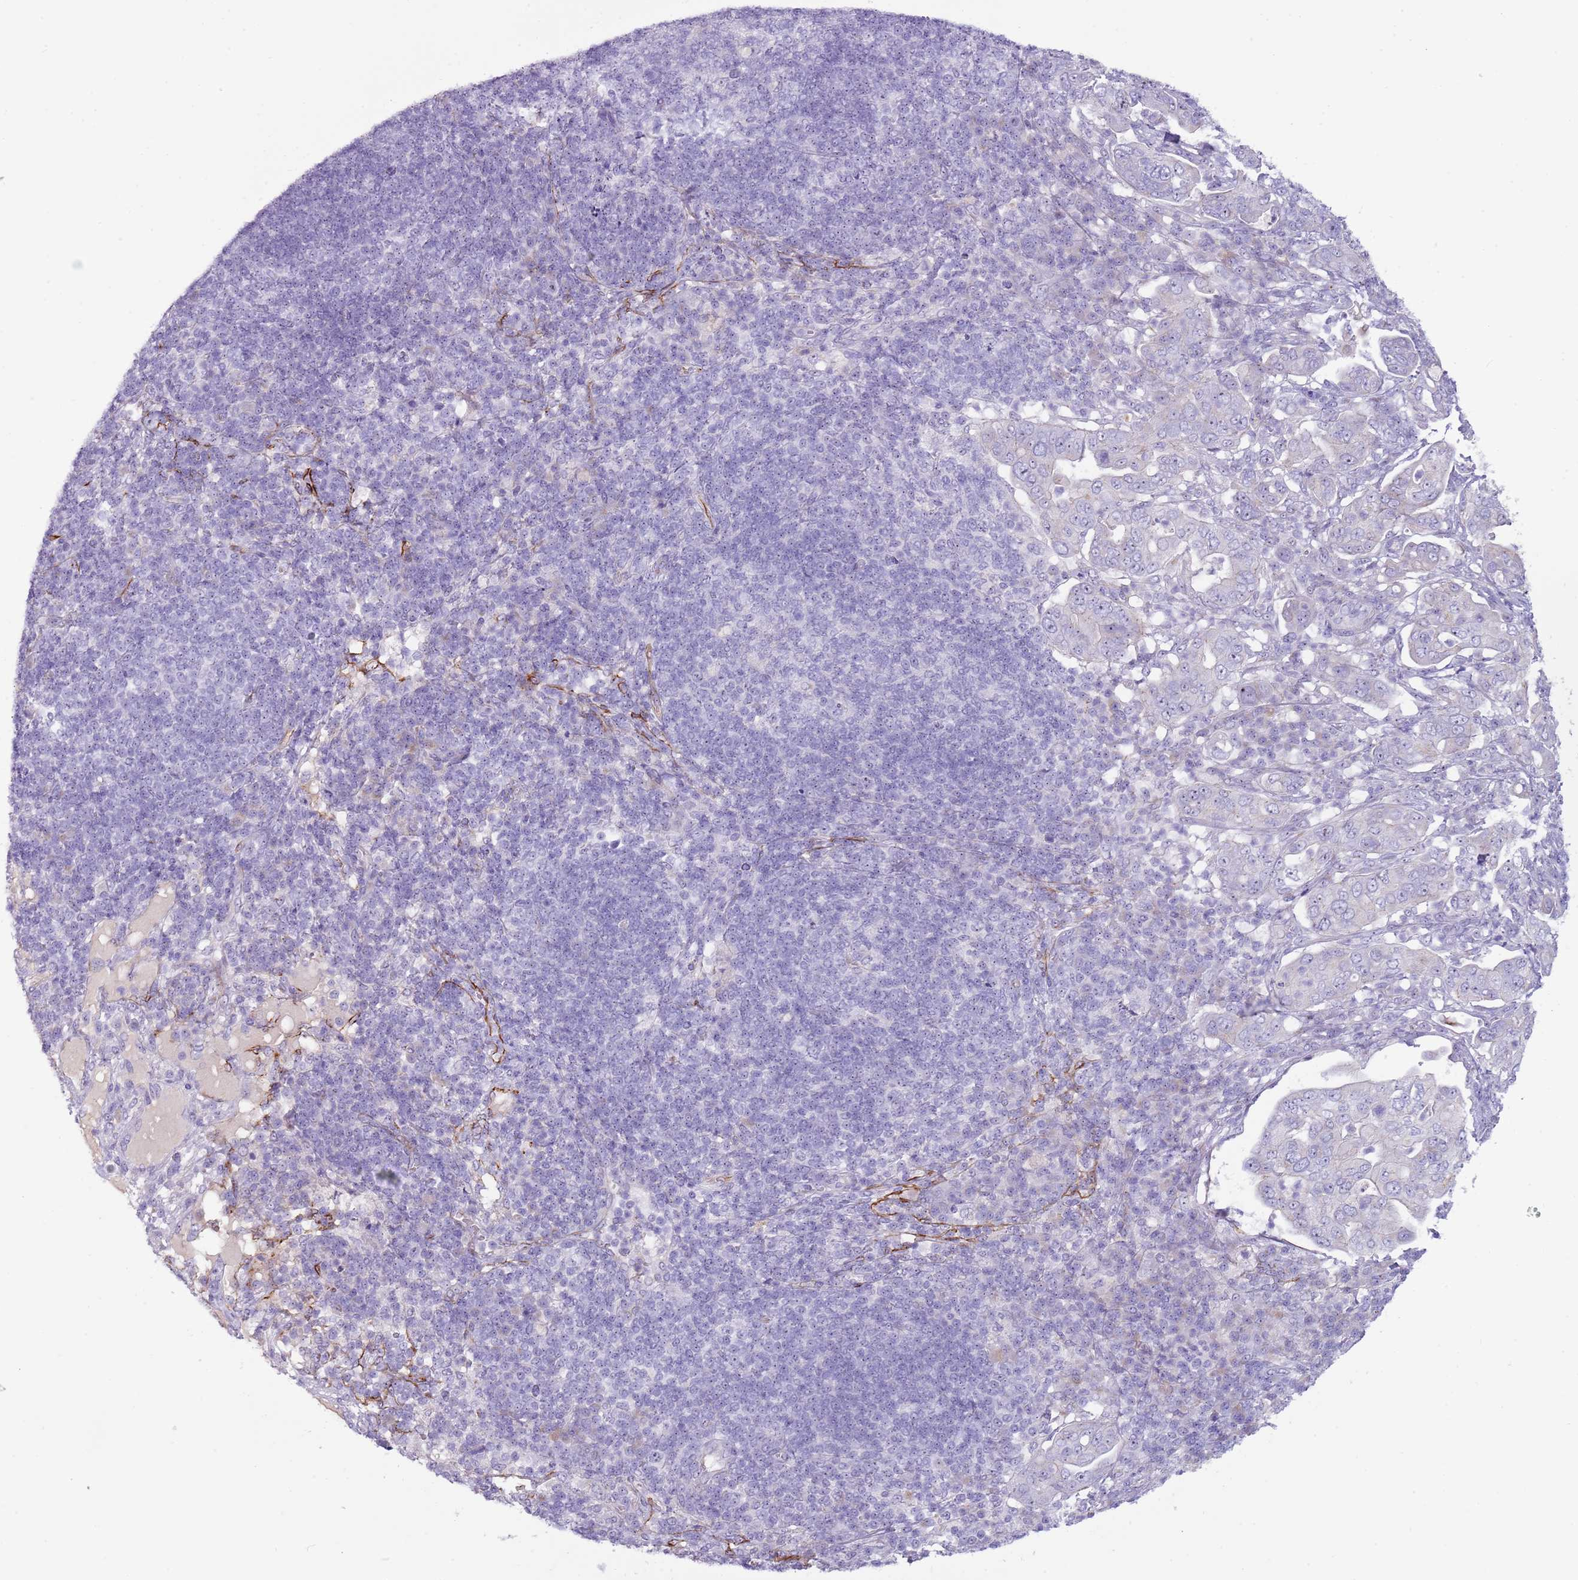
{"staining": {"intensity": "negative", "quantity": "none", "location": "none"}, "tissue": "pancreatic cancer", "cell_type": "Tumor cells", "image_type": "cancer", "snomed": [{"axis": "morphology", "description": "Normal tissue, NOS"}, {"axis": "morphology", "description": "Adenocarcinoma, NOS"}, {"axis": "topography", "description": "Lymph node"}, {"axis": "topography", "description": "Pancreas"}], "caption": "High magnification brightfield microscopy of pancreatic cancer stained with DAB (brown) and counterstained with hematoxylin (blue): tumor cells show no significant positivity. The staining is performed using DAB (3,3'-diaminobenzidine) brown chromogen with nuclei counter-stained in using hematoxylin.", "gene": "NBPF6", "patient": {"sex": "female", "age": 67}}